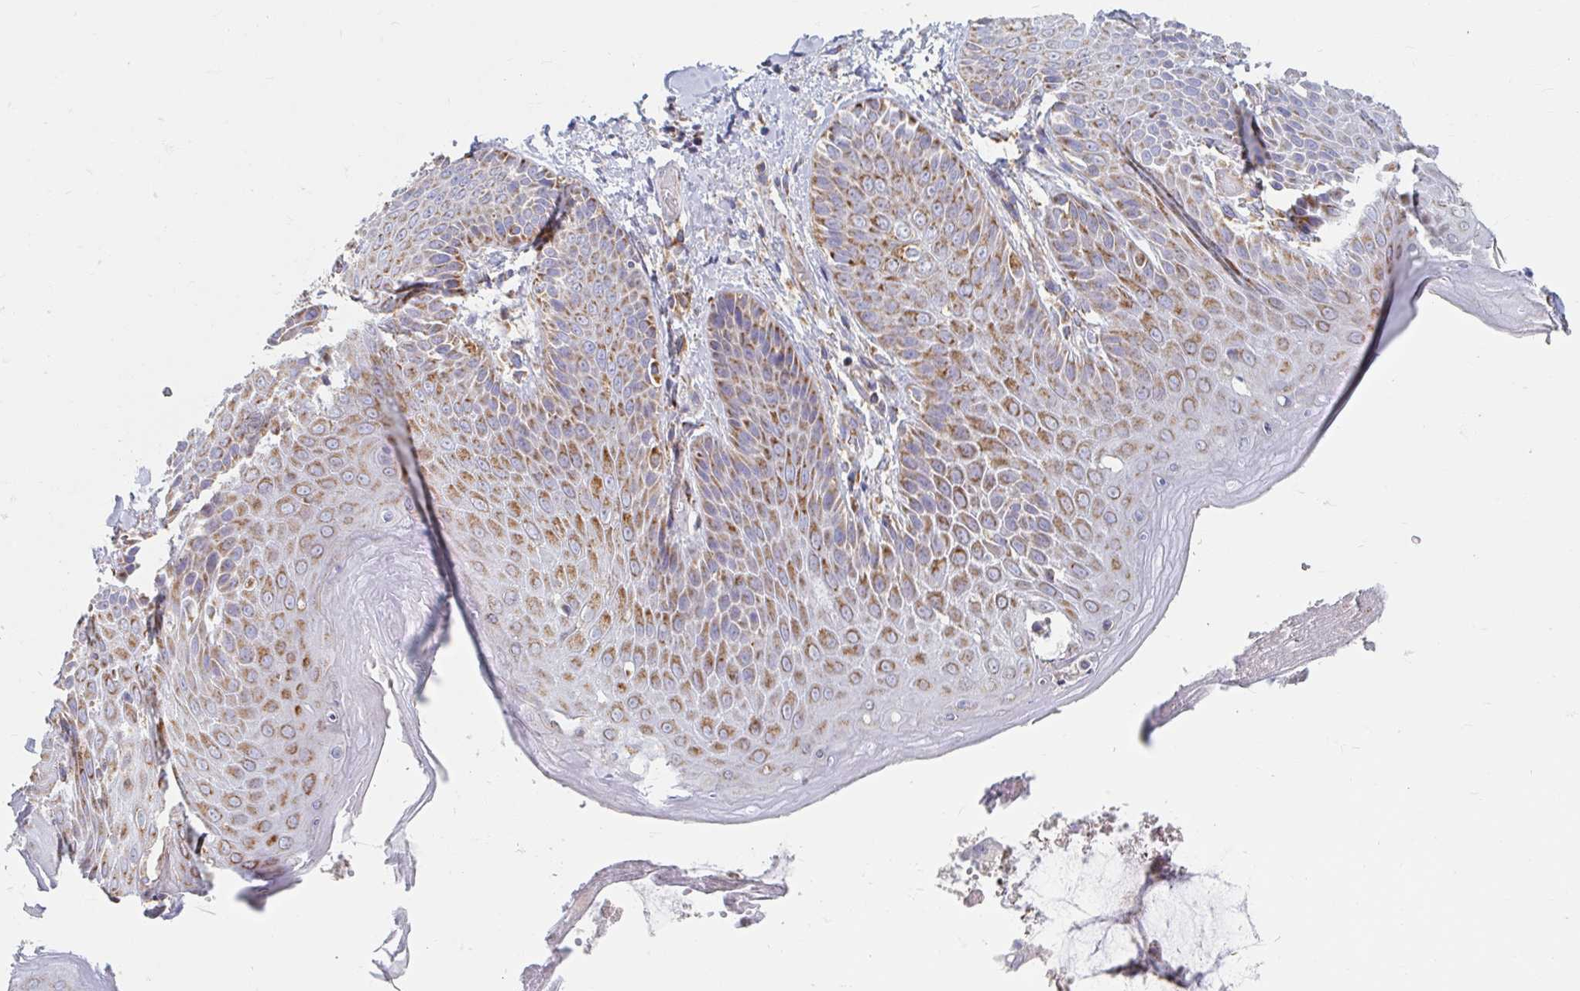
{"staining": {"intensity": "moderate", "quantity": ">75%", "location": "cytoplasmic/membranous"}, "tissue": "skin", "cell_type": "Epidermal cells", "image_type": "normal", "snomed": [{"axis": "morphology", "description": "Normal tissue, NOS"}, {"axis": "topography", "description": "Anal"}, {"axis": "topography", "description": "Peripheral nerve tissue"}], "caption": "An image showing moderate cytoplasmic/membranous staining in approximately >75% of epidermal cells in benign skin, as visualized by brown immunohistochemical staining.", "gene": "MAVS", "patient": {"sex": "male", "age": 51}}